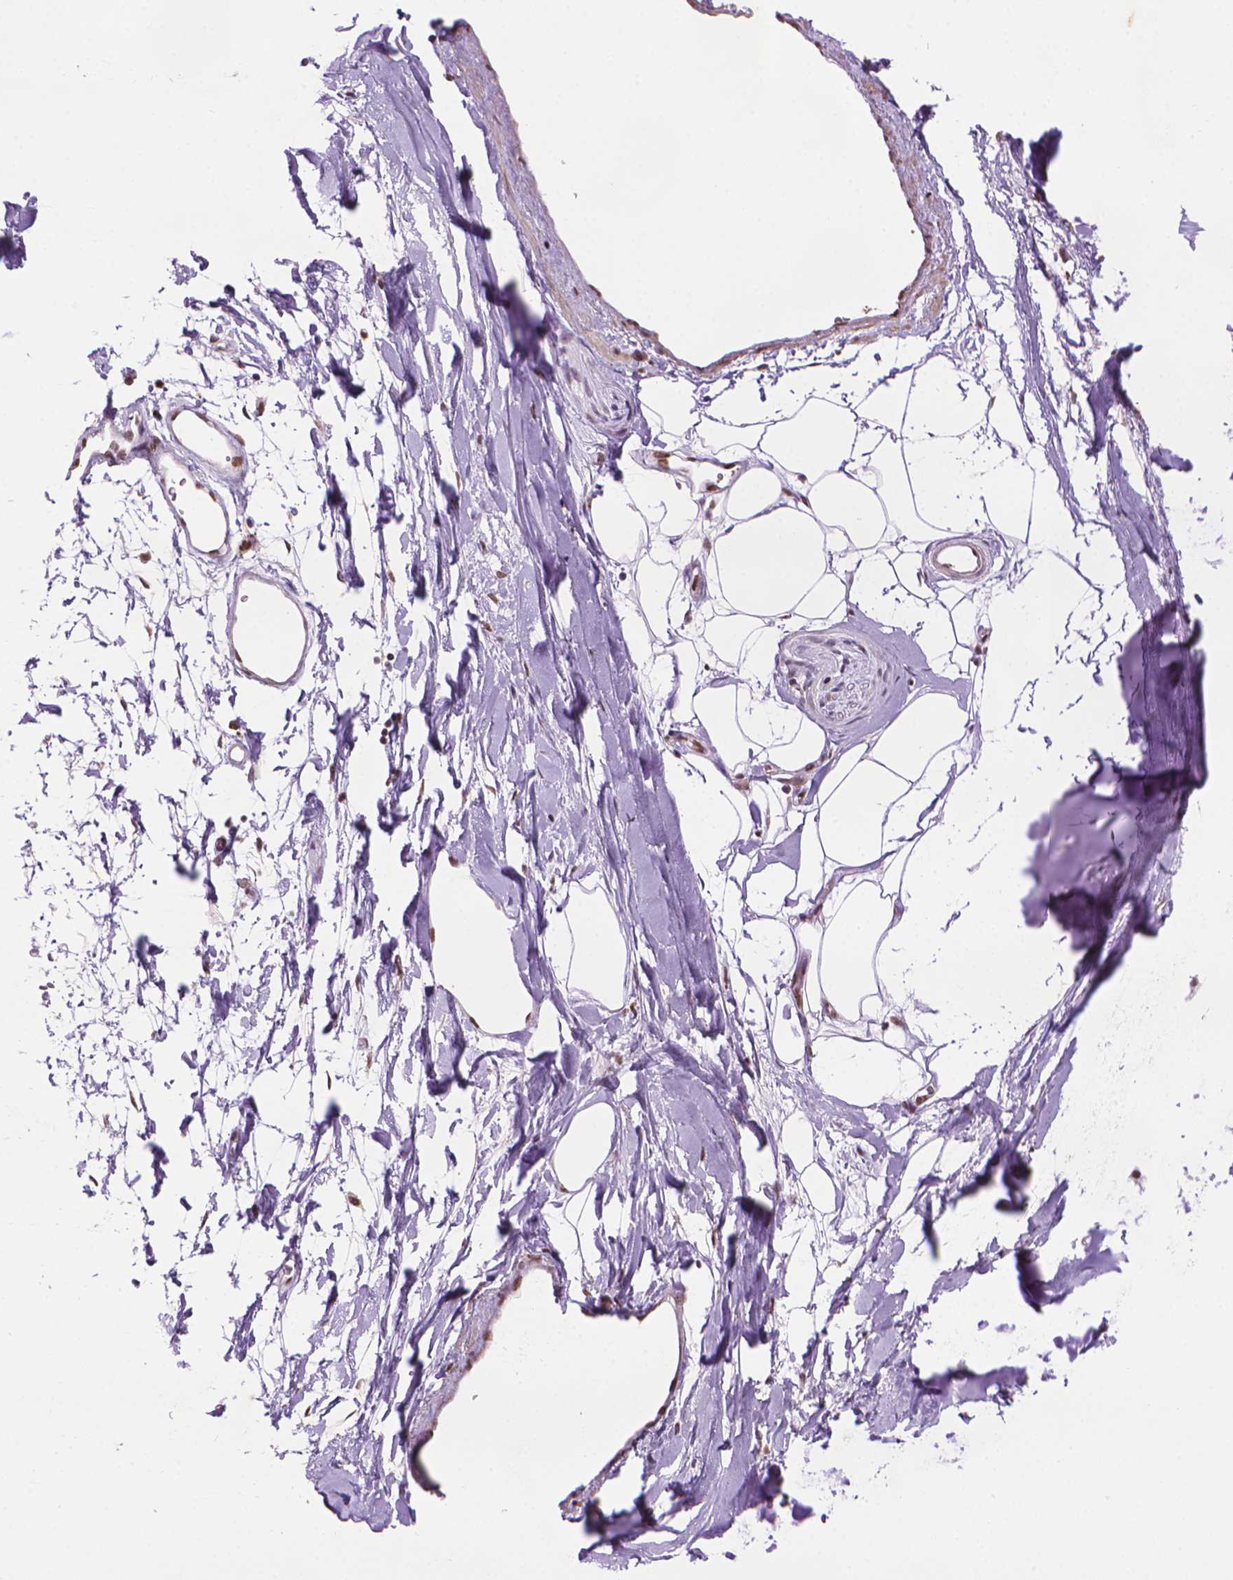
{"staining": {"intensity": "negative", "quantity": "none", "location": "none"}, "tissue": "adipose tissue", "cell_type": "Adipocytes", "image_type": "normal", "snomed": [{"axis": "morphology", "description": "Normal tissue, NOS"}, {"axis": "topography", "description": "Cartilage tissue"}, {"axis": "topography", "description": "Bronchus"}], "caption": "Adipose tissue stained for a protein using immunohistochemistry displays no expression adipocytes.", "gene": "UBN1", "patient": {"sex": "male", "age": 58}}